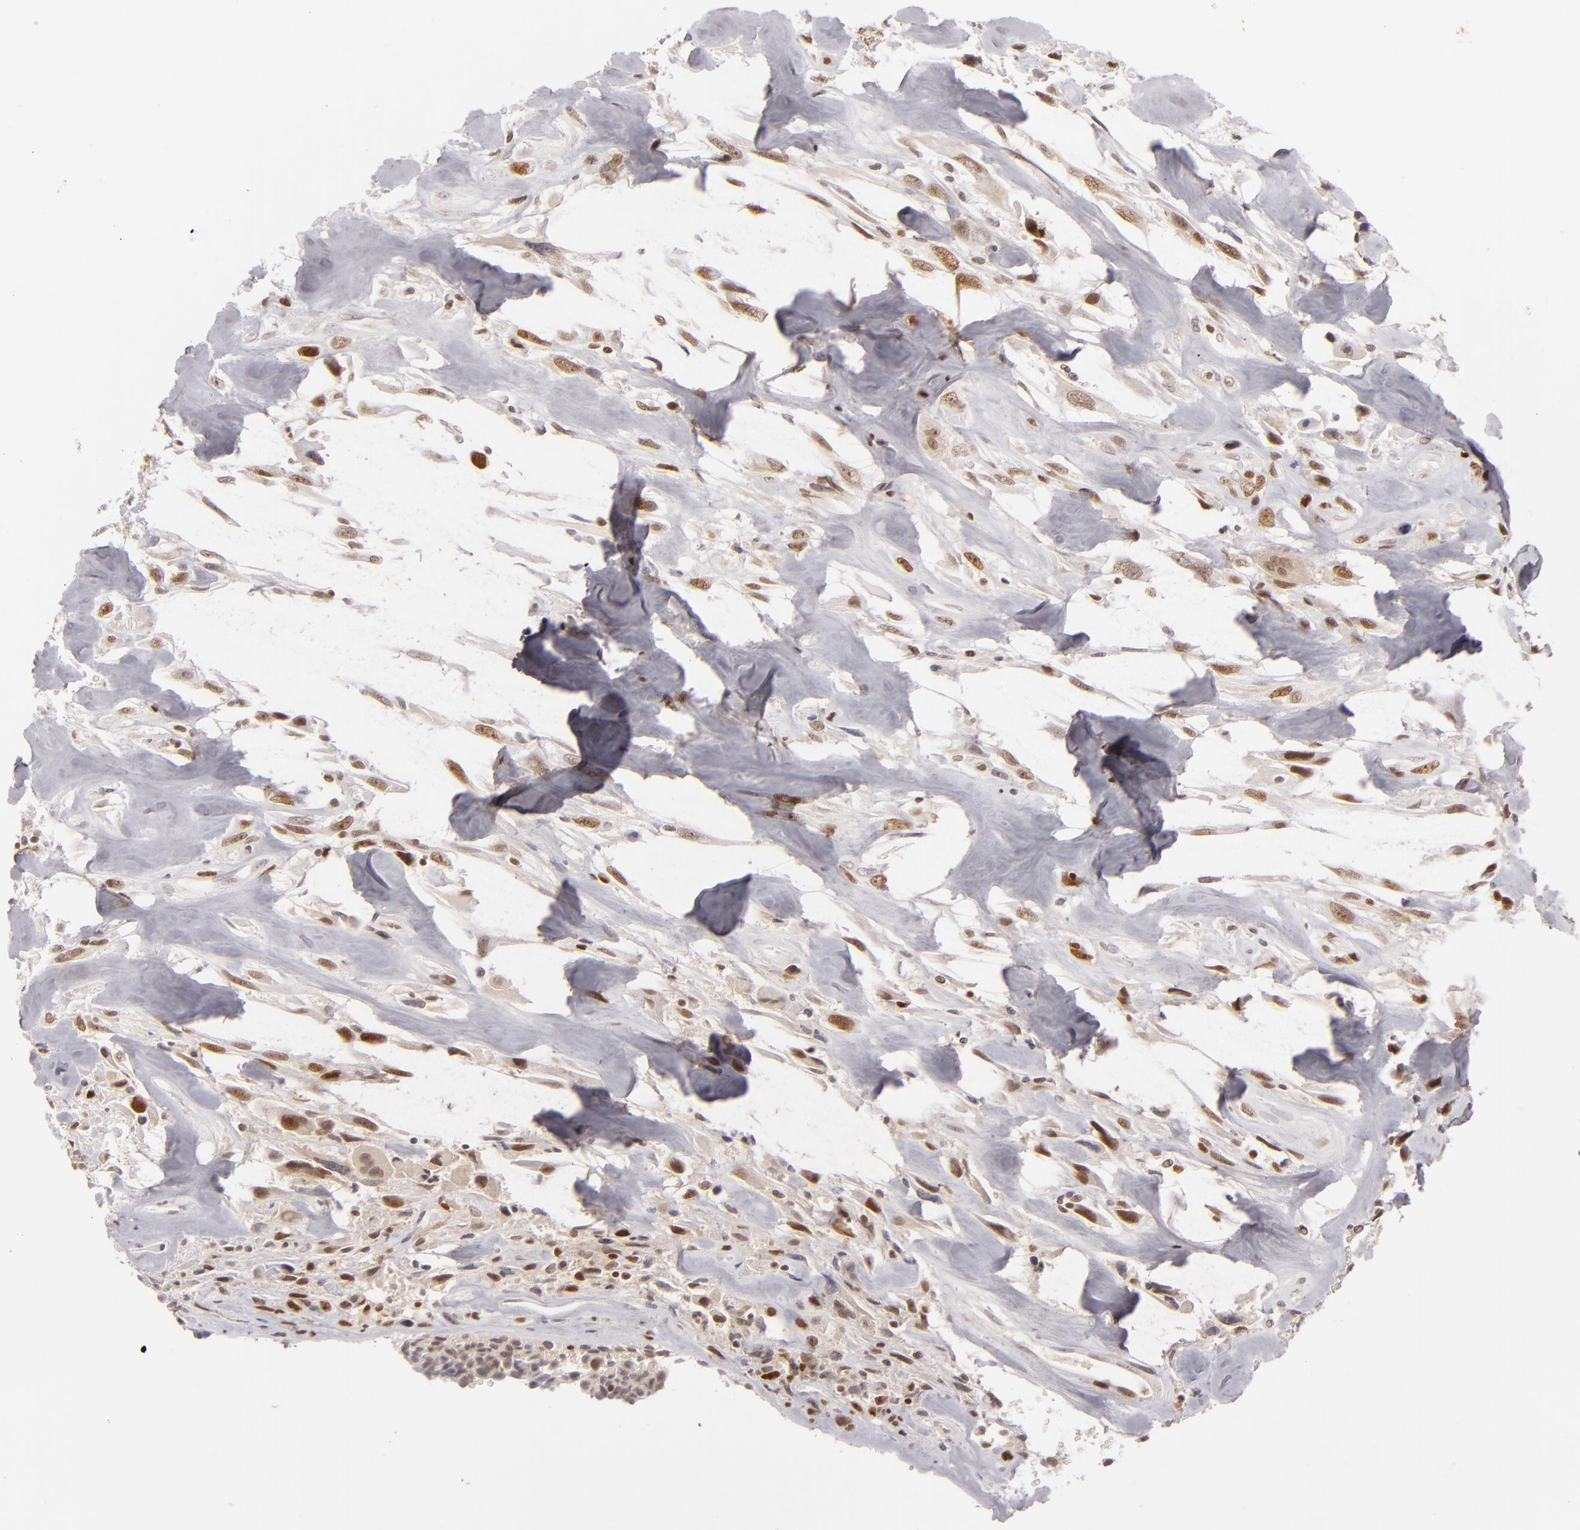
{"staining": {"intensity": "strong", "quantity": ">75%", "location": "nuclear"}, "tissue": "breast cancer", "cell_type": "Tumor cells", "image_type": "cancer", "snomed": [{"axis": "morphology", "description": "Neoplasm, malignant, NOS"}, {"axis": "topography", "description": "Breast"}], "caption": "IHC photomicrograph of neoplastic tissue: breast cancer stained using immunohistochemistry (IHC) demonstrates high levels of strong protein expression localized specifically in the nuclear of tumor cells, appearing as a nuclear brown color.", "gene": "FEN1", "patient": {"sex": "female", "age": 50}}